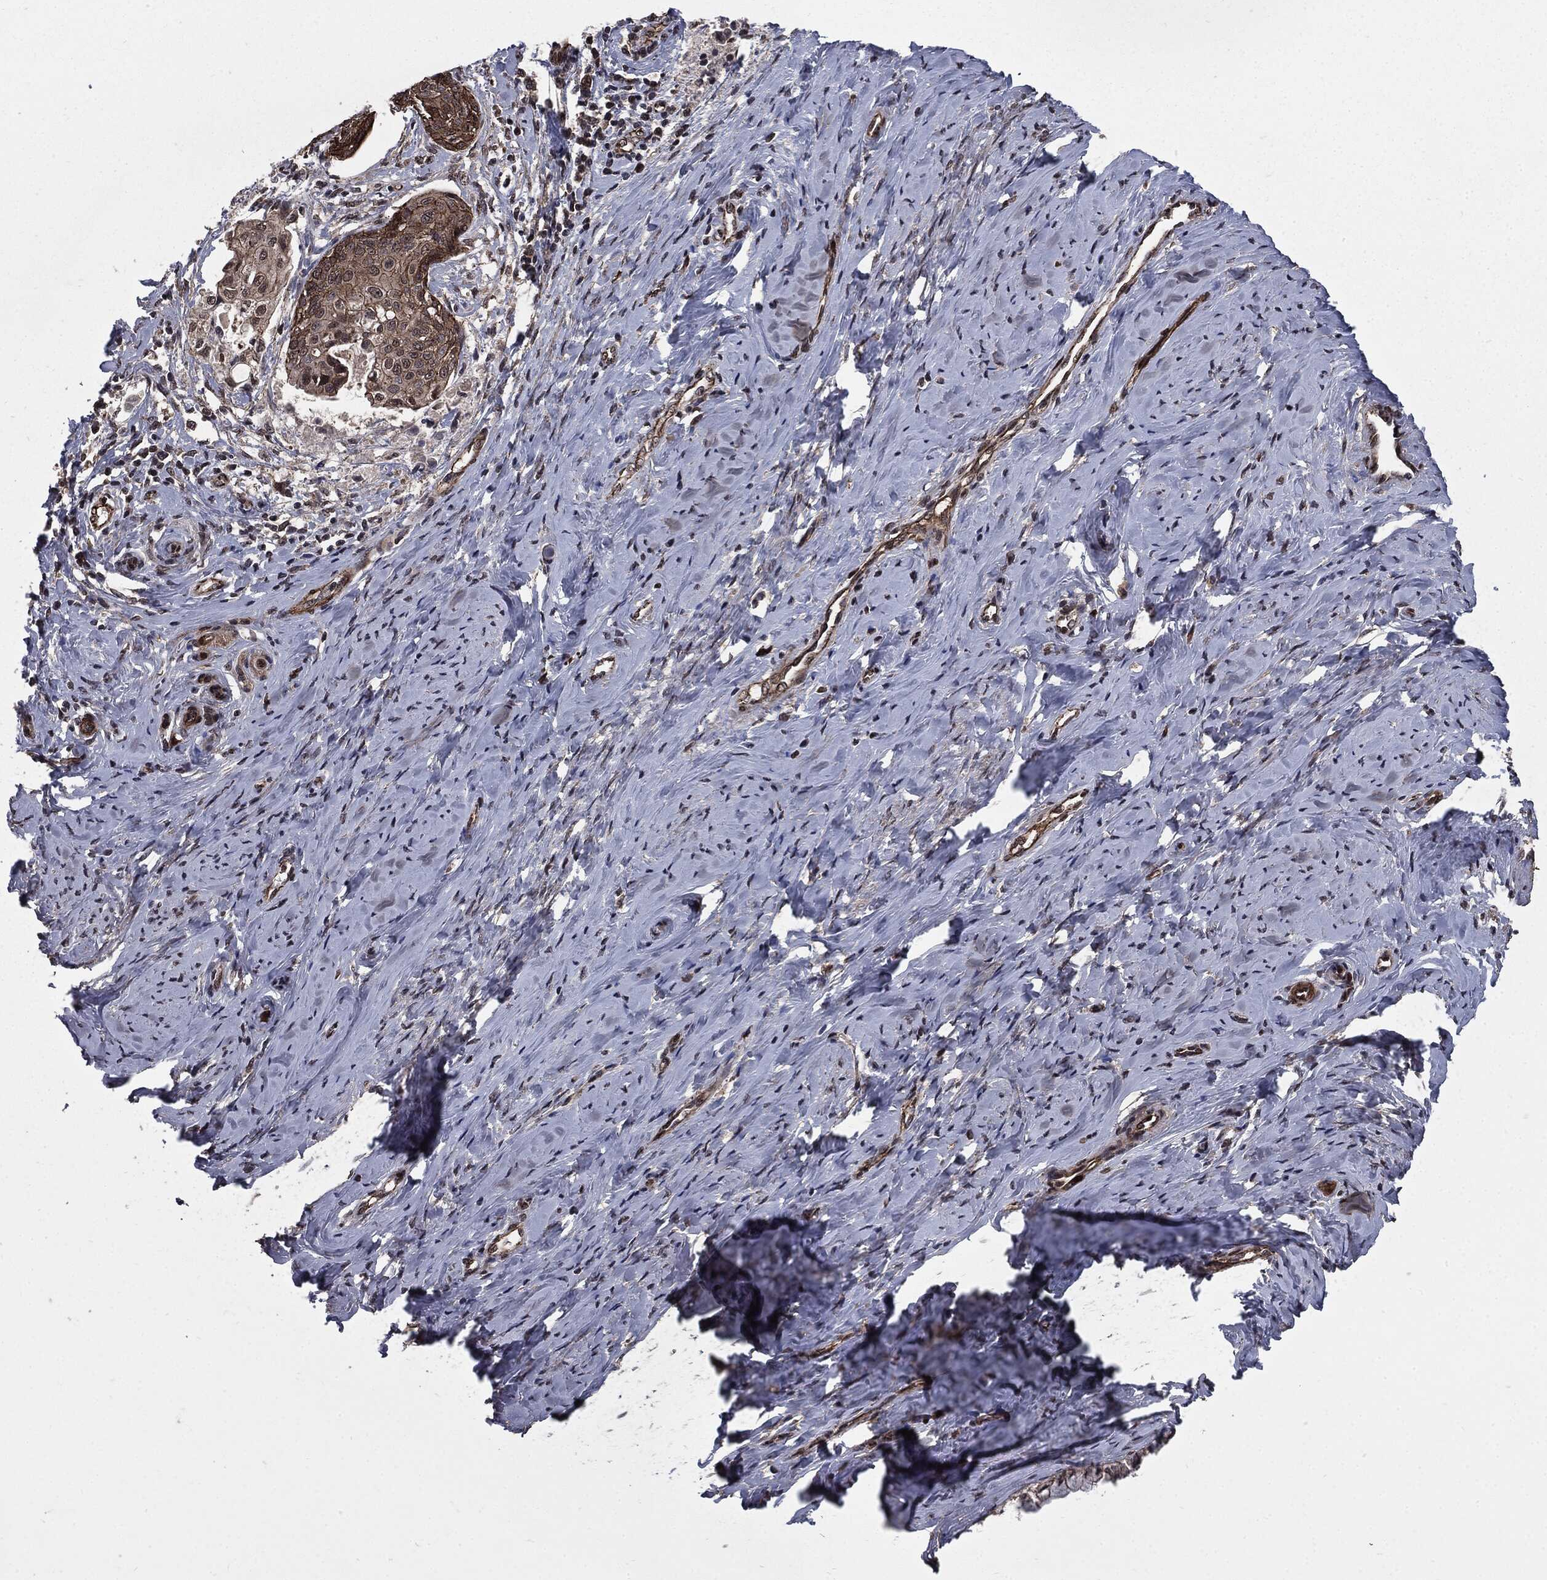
{"staining": {"intensity": "moderate", "quantity": "<25%", "location": "cytoplasmic/membranous"}, "tissue": "cervical cancer", "cell_type": "Tumor cells", "image_type": "cancer", "snomed": [{"axis": "morphology", "description": "Squamous cell carcinoma, NOS"}, {"axis": "topography", "description": "Cervix"}], "caption": "Protein expression by IHC demonstrates moderate cytoplasmic/membranous positivity in about <25% of tumor cells in cervical squamous cell carcinoma.", "gene": "PTPA", "patient": {"sex": "female", "age": 51}}